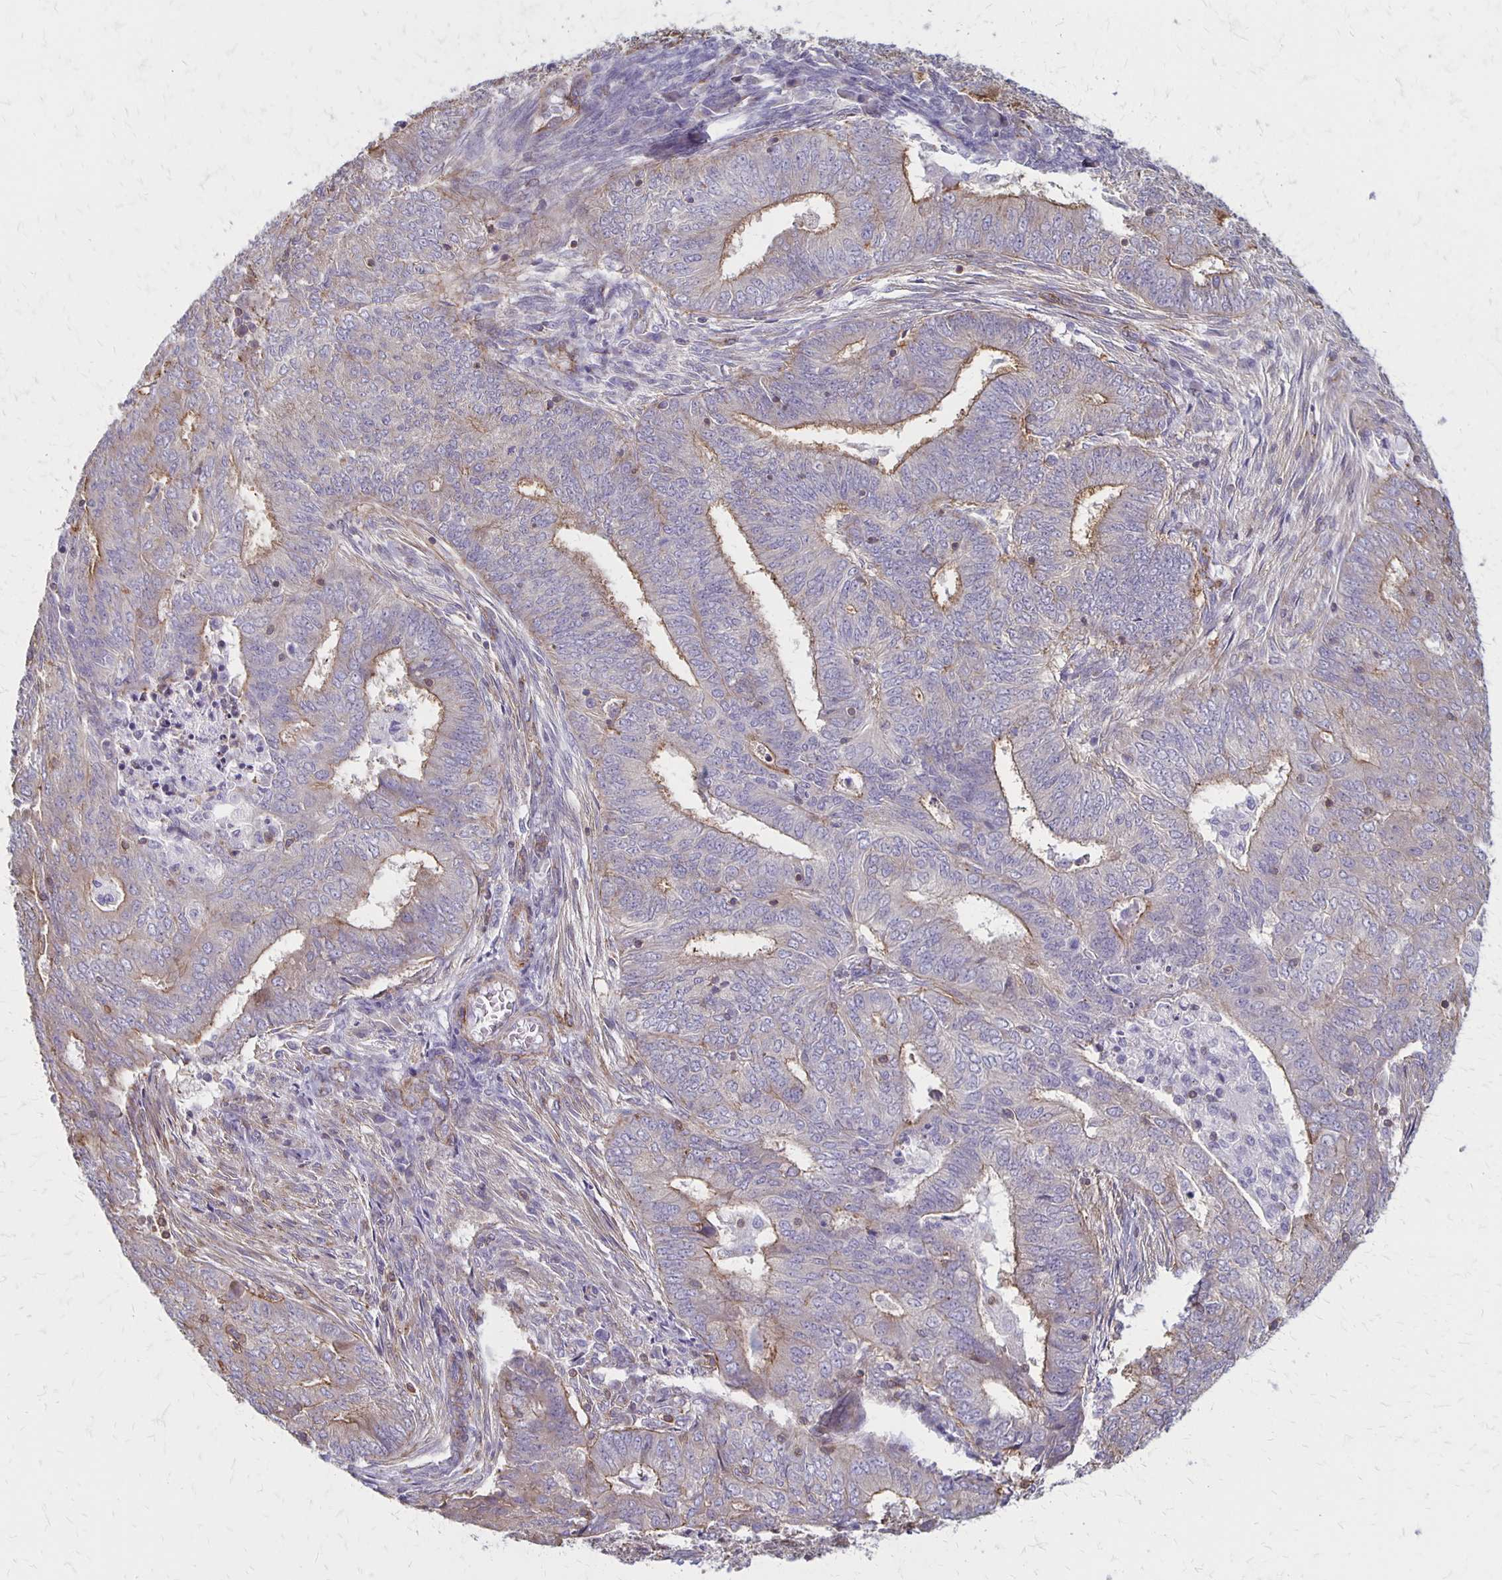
{"staining": {"intensity": "moderate", "quantity": "25%-75%", "location": "cytoplasmic/membranous"}, "tissue": "endometrial cancer", "cell_type": "Tumor cells", "image_type": "cancer", "snomed": [{"axis": "morphology", "description": "Adenocarcinoma, NOS"}, {"axis": "topography", "description": "Endometrium"}], "caption": "Immunohistochemical staining of endometrial cancer demonstrates medium levels of moderate cytoplasmic/membranous protein positivity in approximately 25%-75% of tumor cells.", "gene": "SEPTIN5", "patient": {"sex": "female", "age": 62}}